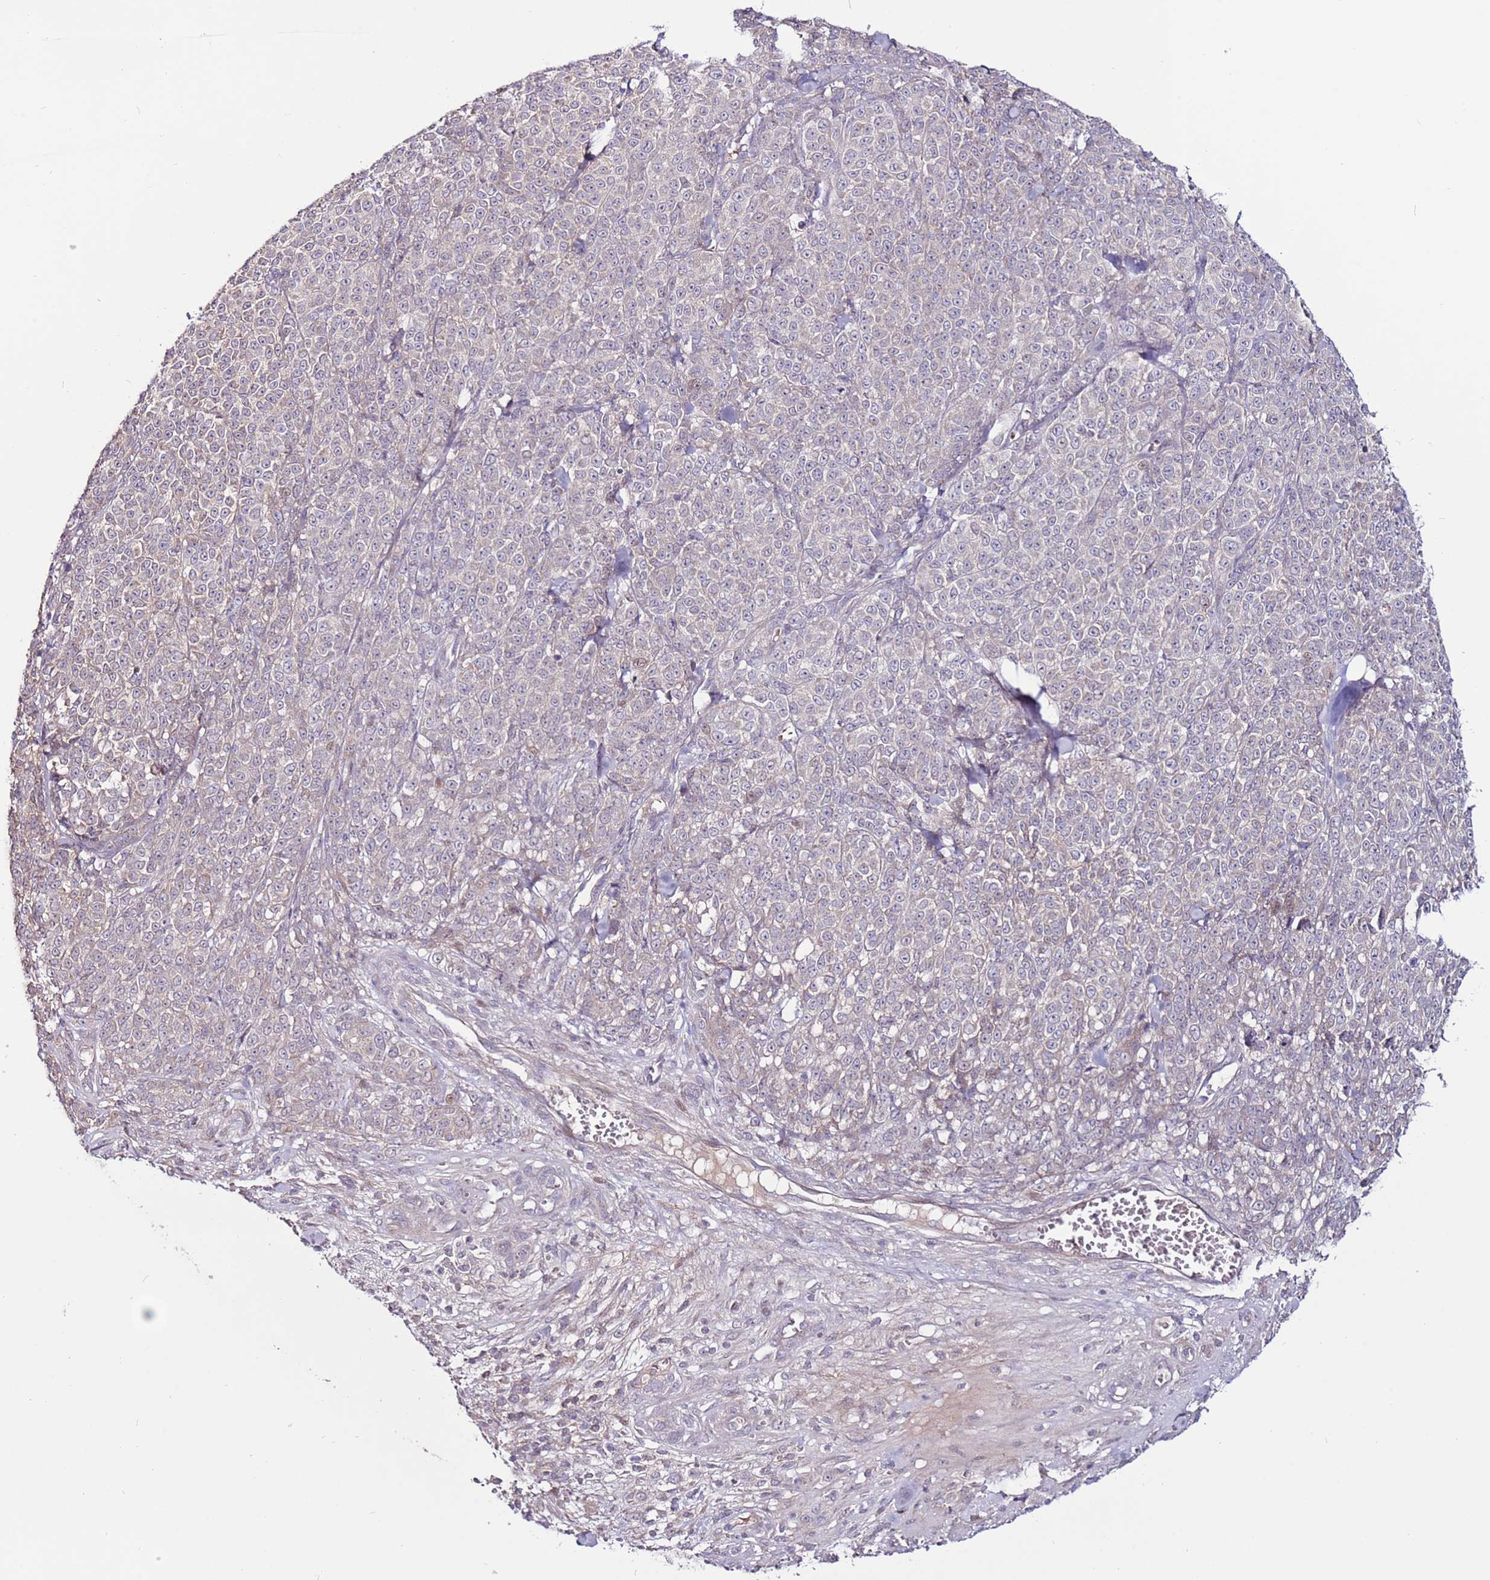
{"staining": {"intensity": "negative", "quantity": "none", "location": "none"}, "tissue": "melanoma", "cell_type": "Tumor cells", "image_type": "cancer", "snomed": [{"axis": "morphology", "description": "Normal tissue, NOS"}, {"axis": "morphology", "description": "Malignant melanoma, NOS"}, {"axis": "topography", "description": "Skin"}], "caption": "High magnification brightfield microscopy of melanoma stained with DAB (brown) and counterstained with hematoxylin (blue): tumor cells show no significant expression.", "gene": "MTG2", "patient": {"sex": "female", "age": 34}}